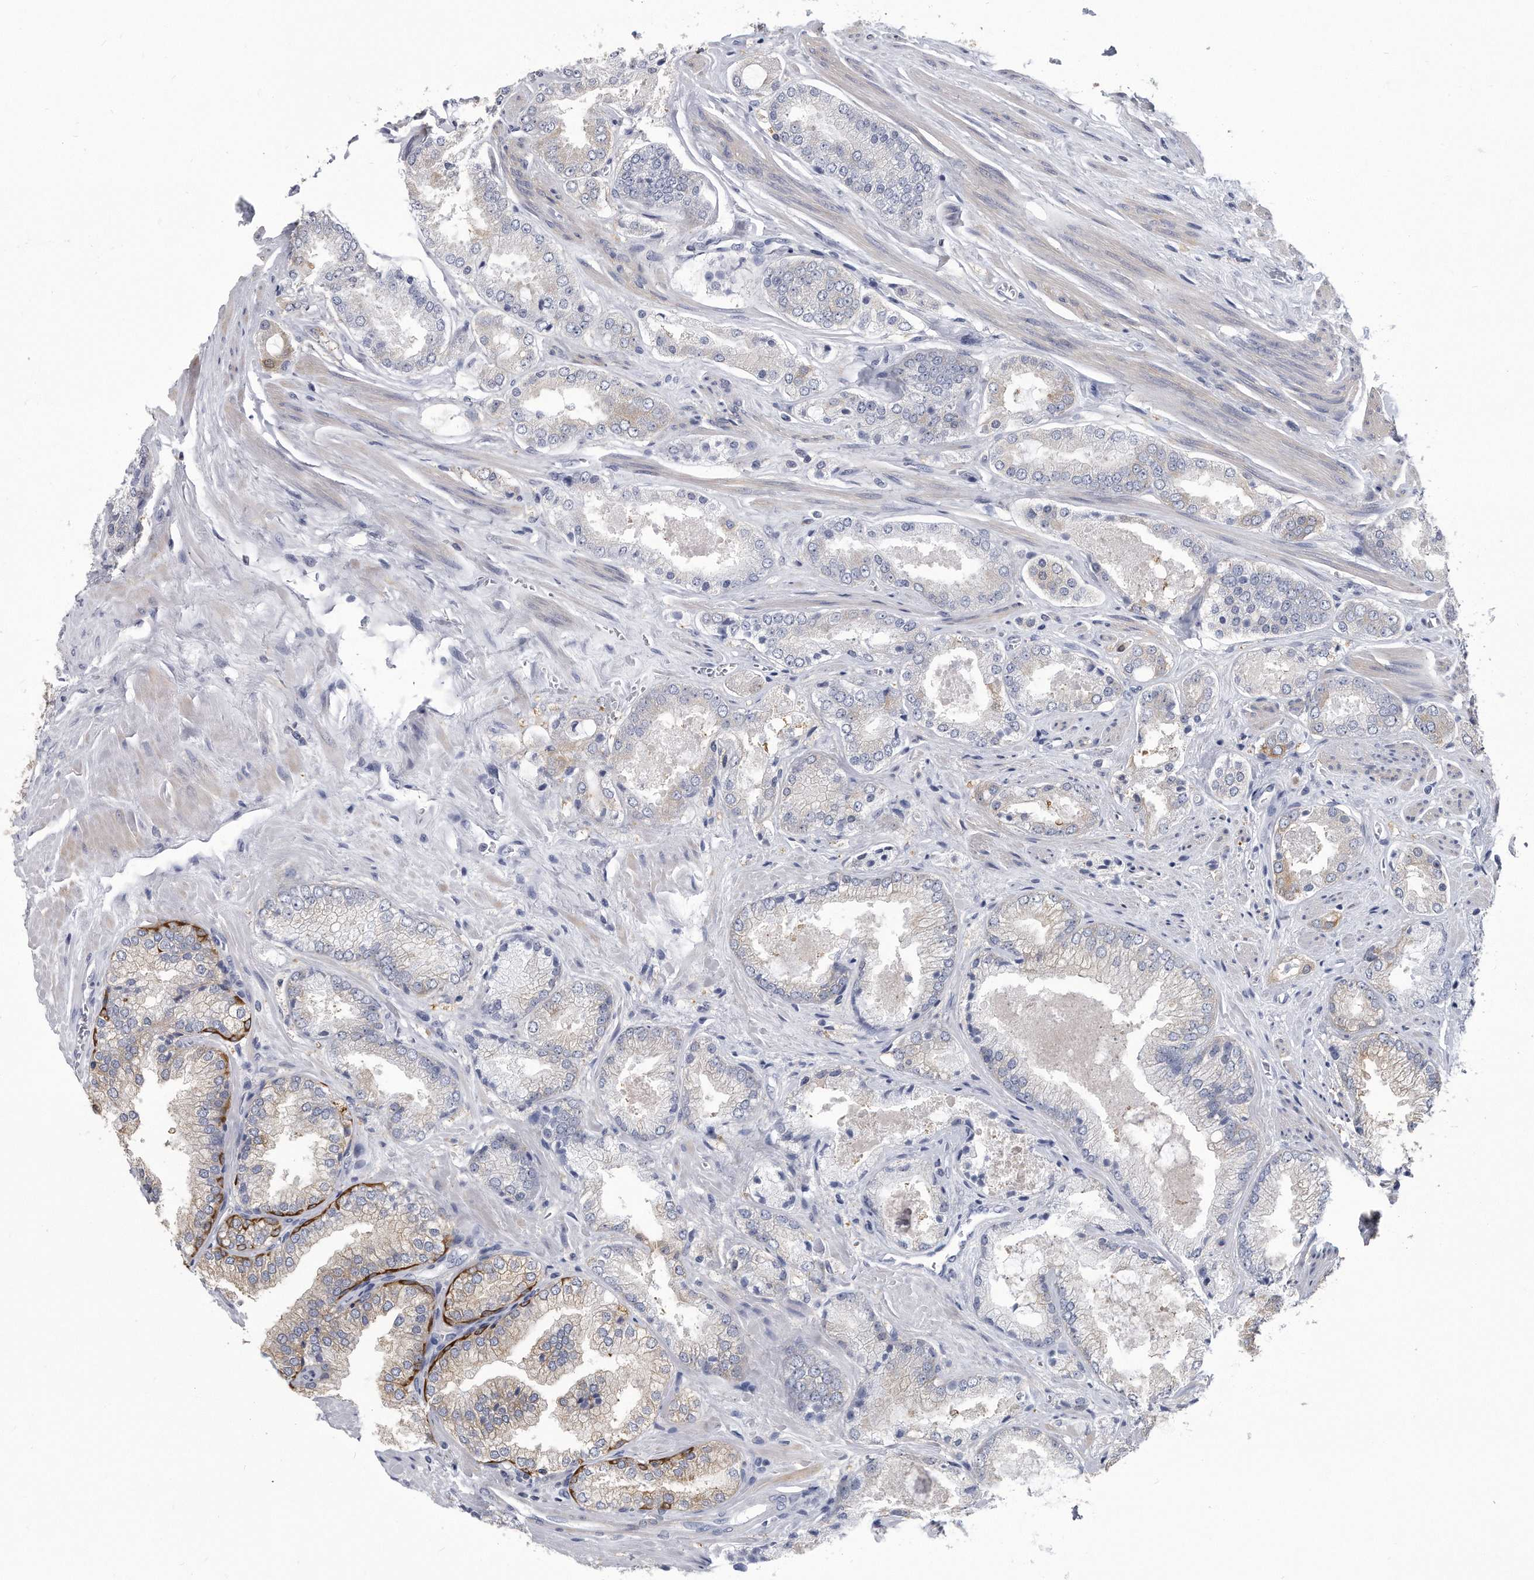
{"staining": {"intensity": "negative", "quantity": "none", "location": "none"}, "tissue": "prostate cancer", "cell_type": "Tumor cells", "image_type": "cancer", "snomed": [{"axis": "morphology", "description": "Adenocarcinoma, High grade"}, {"axis": "topography", "description": "Prostate"}], "caption": "Immunohistochemical staining of high-grade adenocarcinoma (prostate) shows no significant staining in tumor cells. Nuclei are stained in blue.", "gene": "PYGB", "patient": {"sex": "male", "age": 58}}